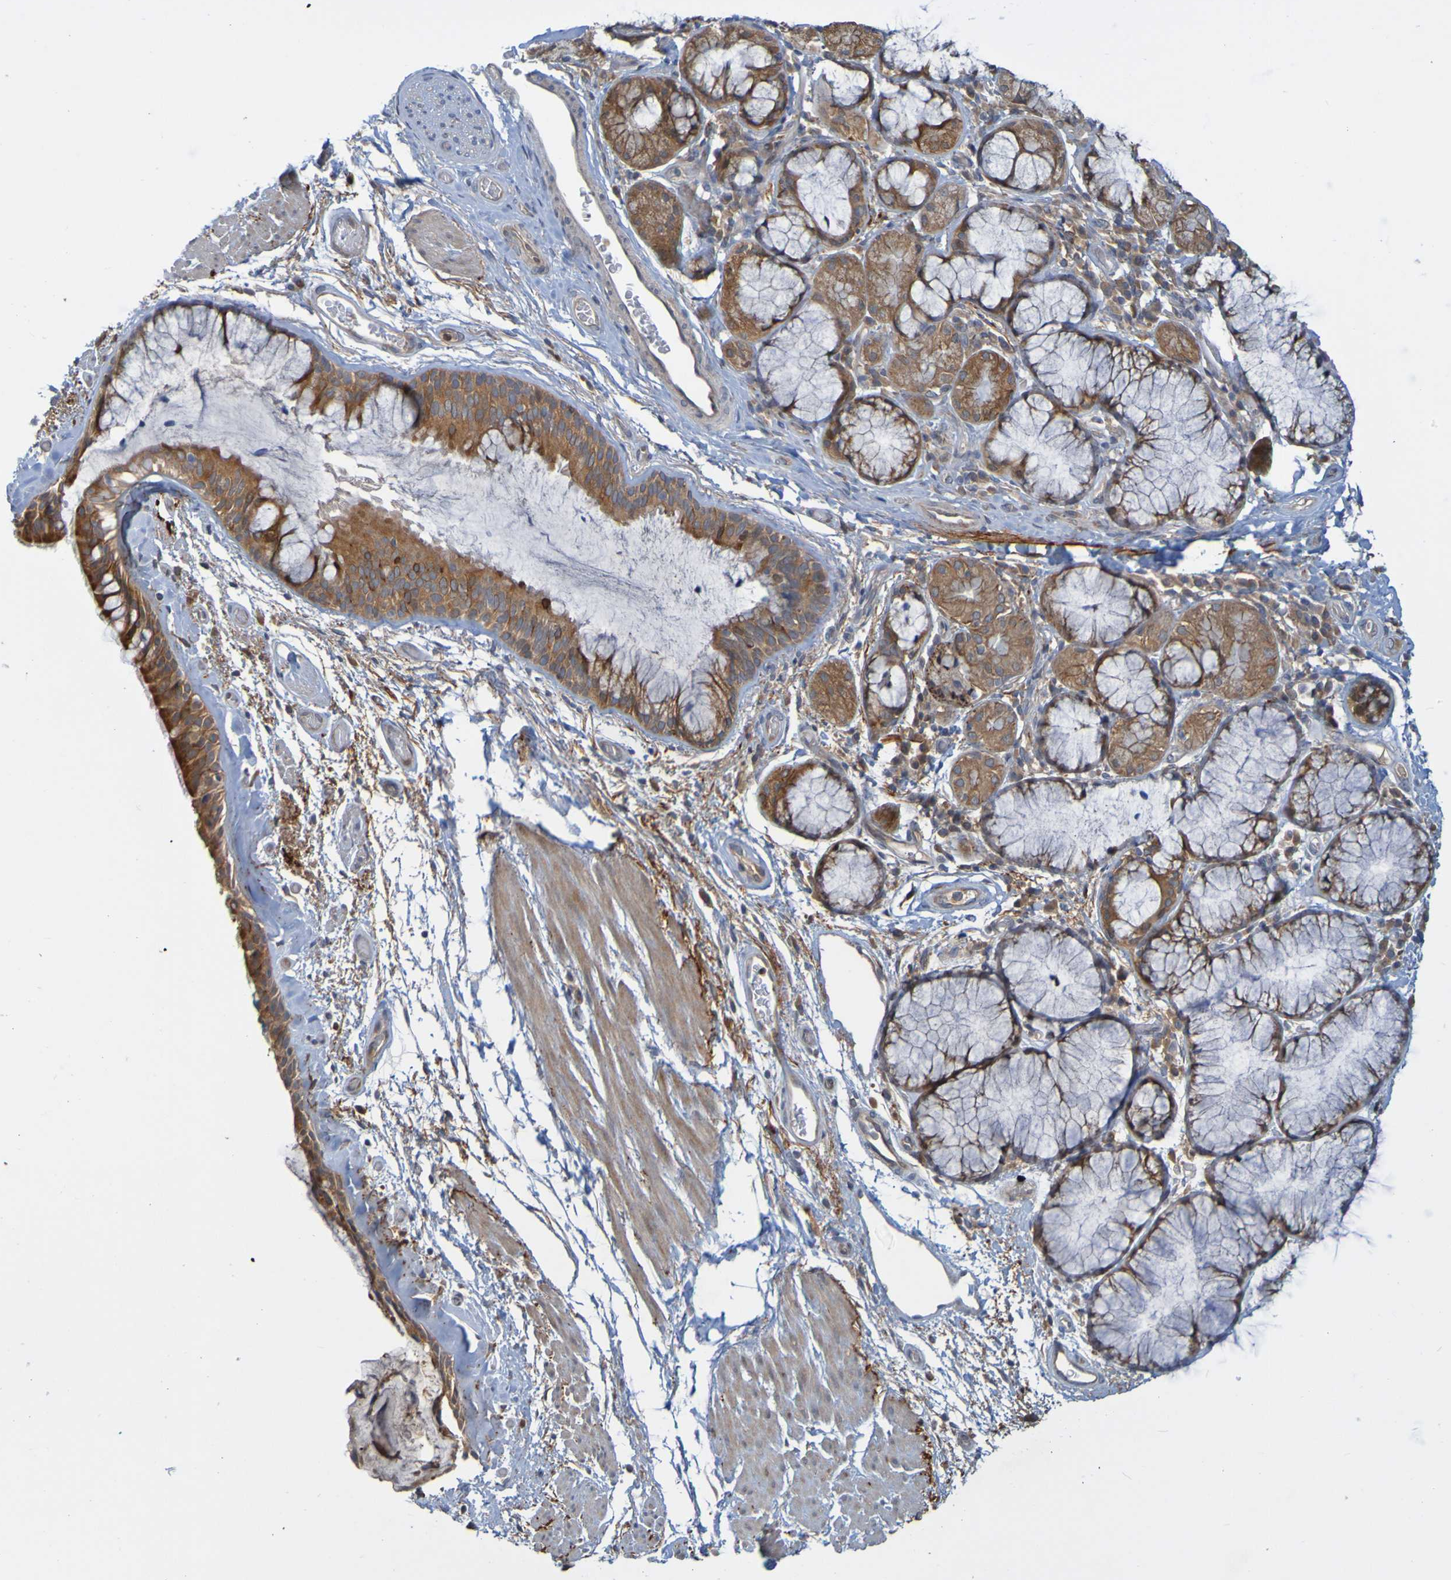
{"staining": {"intensity": "moderate", "quantity": ">75%", "location": "cytoplasmic/membranous"}, "tissue": "bronchus", "cell_type": "Respiratory epithelial cells", "image_type": "normal", "snomed": [{"axis": "morphology", "description": "Normal tissue, NOS"}, {"axis": "morphology", "description": "Adenocarcinoma, NOS"}, {"axis": "topography", "description": "Bronchus"}, {"axis": "topography", "description": "Lung"}], "caption": "Immunohistochemical staining of unremarkable human bronchus demonstrates medium levels of moderate cytoplasmic/membranous positivity in about >75% of respiratory epithelial cells. The staining is performed using DAB brown chromogen to label protein expression. The nuclei are counter-stained blue using hematoxylin.", "gene": "NAV2", "patient": {"sex": "female", "age": 54}}